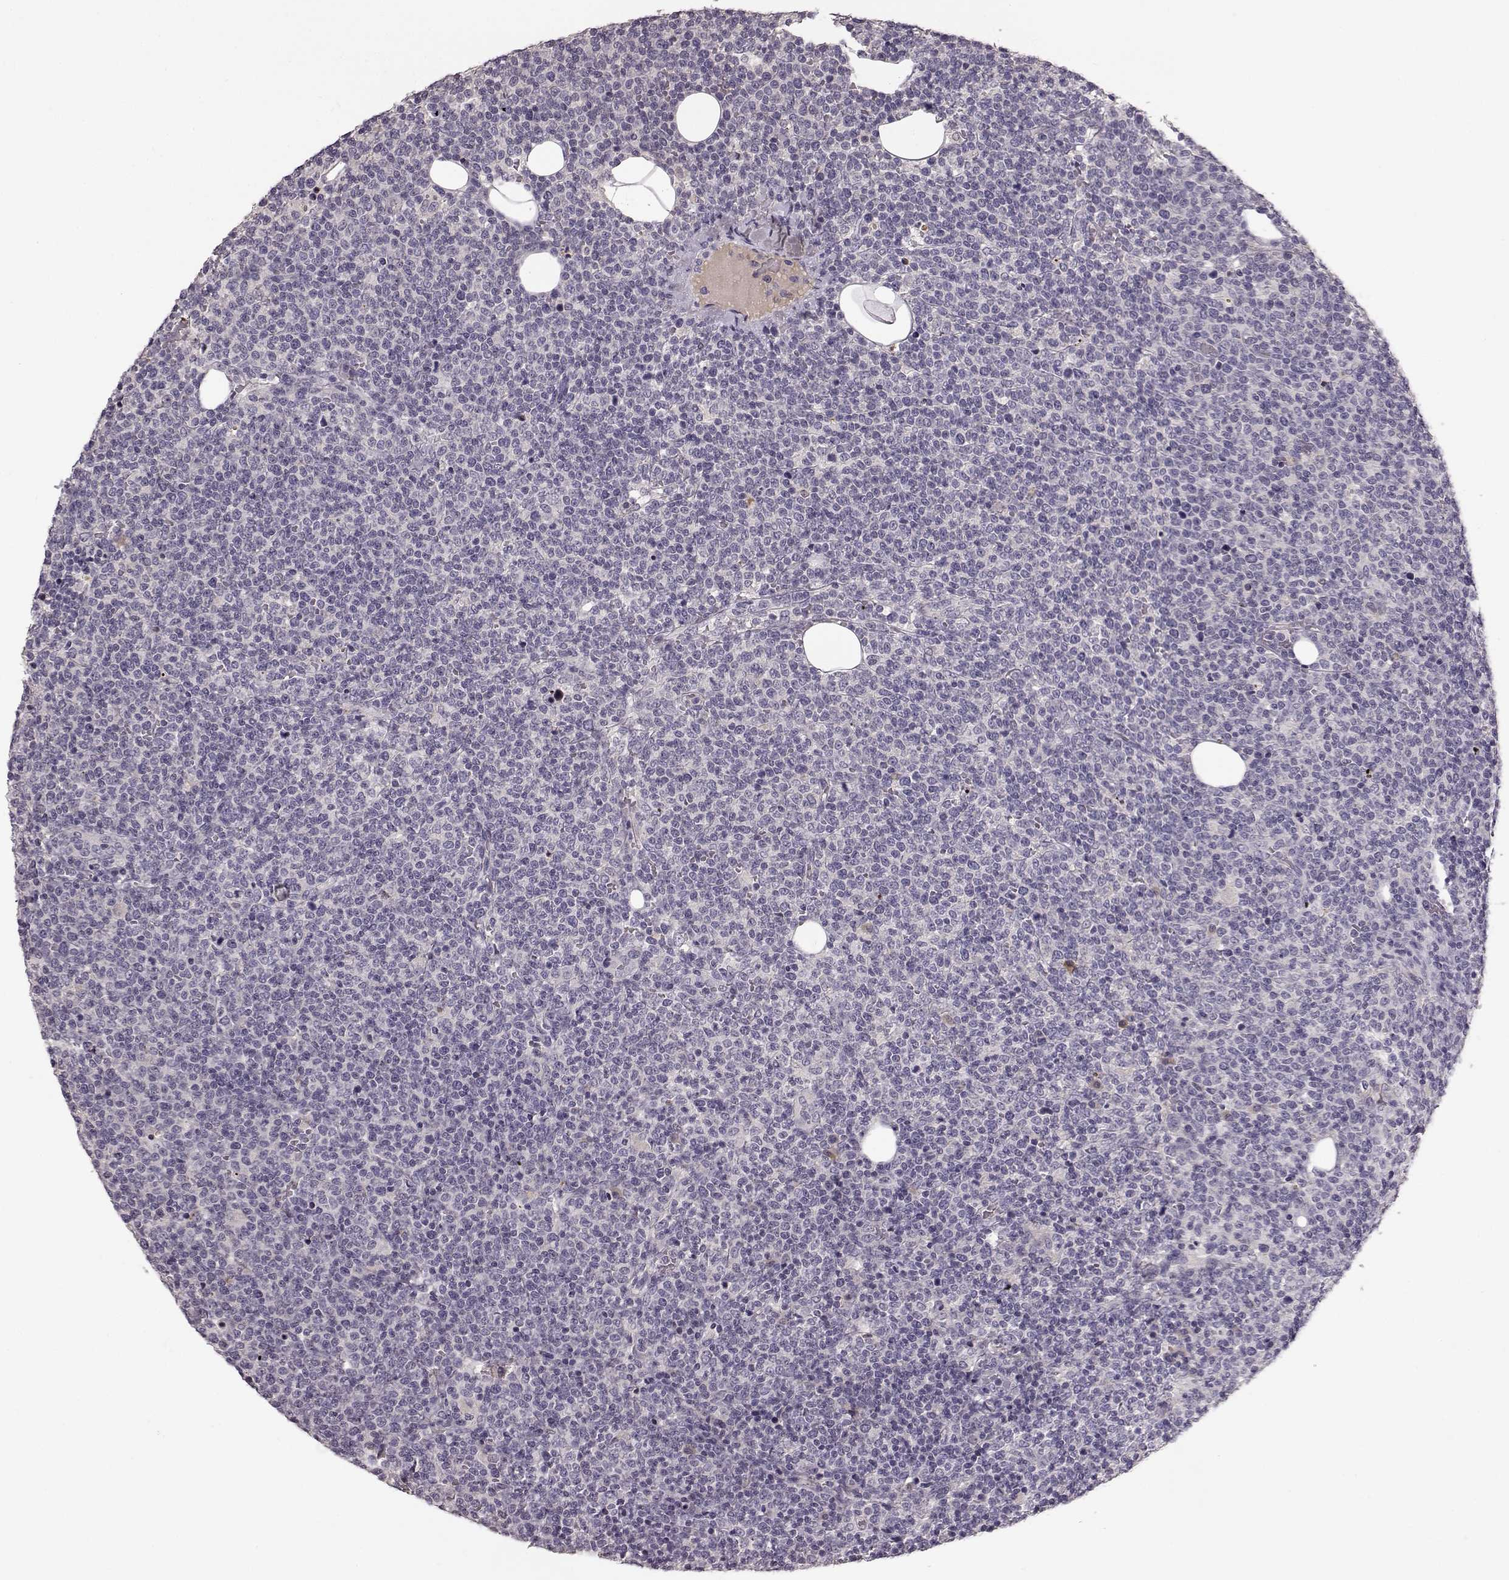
{"staining": {"intensity": "negative", "quantity": "none", "location": "none"}, "tissue": "lymphoma", "cell_type": "Tumor cells", "image_type": "cancer", "snomed": [{"axis": "morphology", "description": "Malignant lymphoma, non-Hodgkin's type, High grade"}, {"axis": "topography", "description": "Lymph node"}], "caption": "This image is of high-grade malignant lymphoma, non-Hodgkin's type stained with immunohistochemistry to label a protein in brown with the nuclei are counter-stained blue. There is no staining in tumor cells. (Immunohistochemistry, brightfield microscopy, high magnification).", "gene": "YJEFN3", "patient": {"sex": "male", "age": 61}}